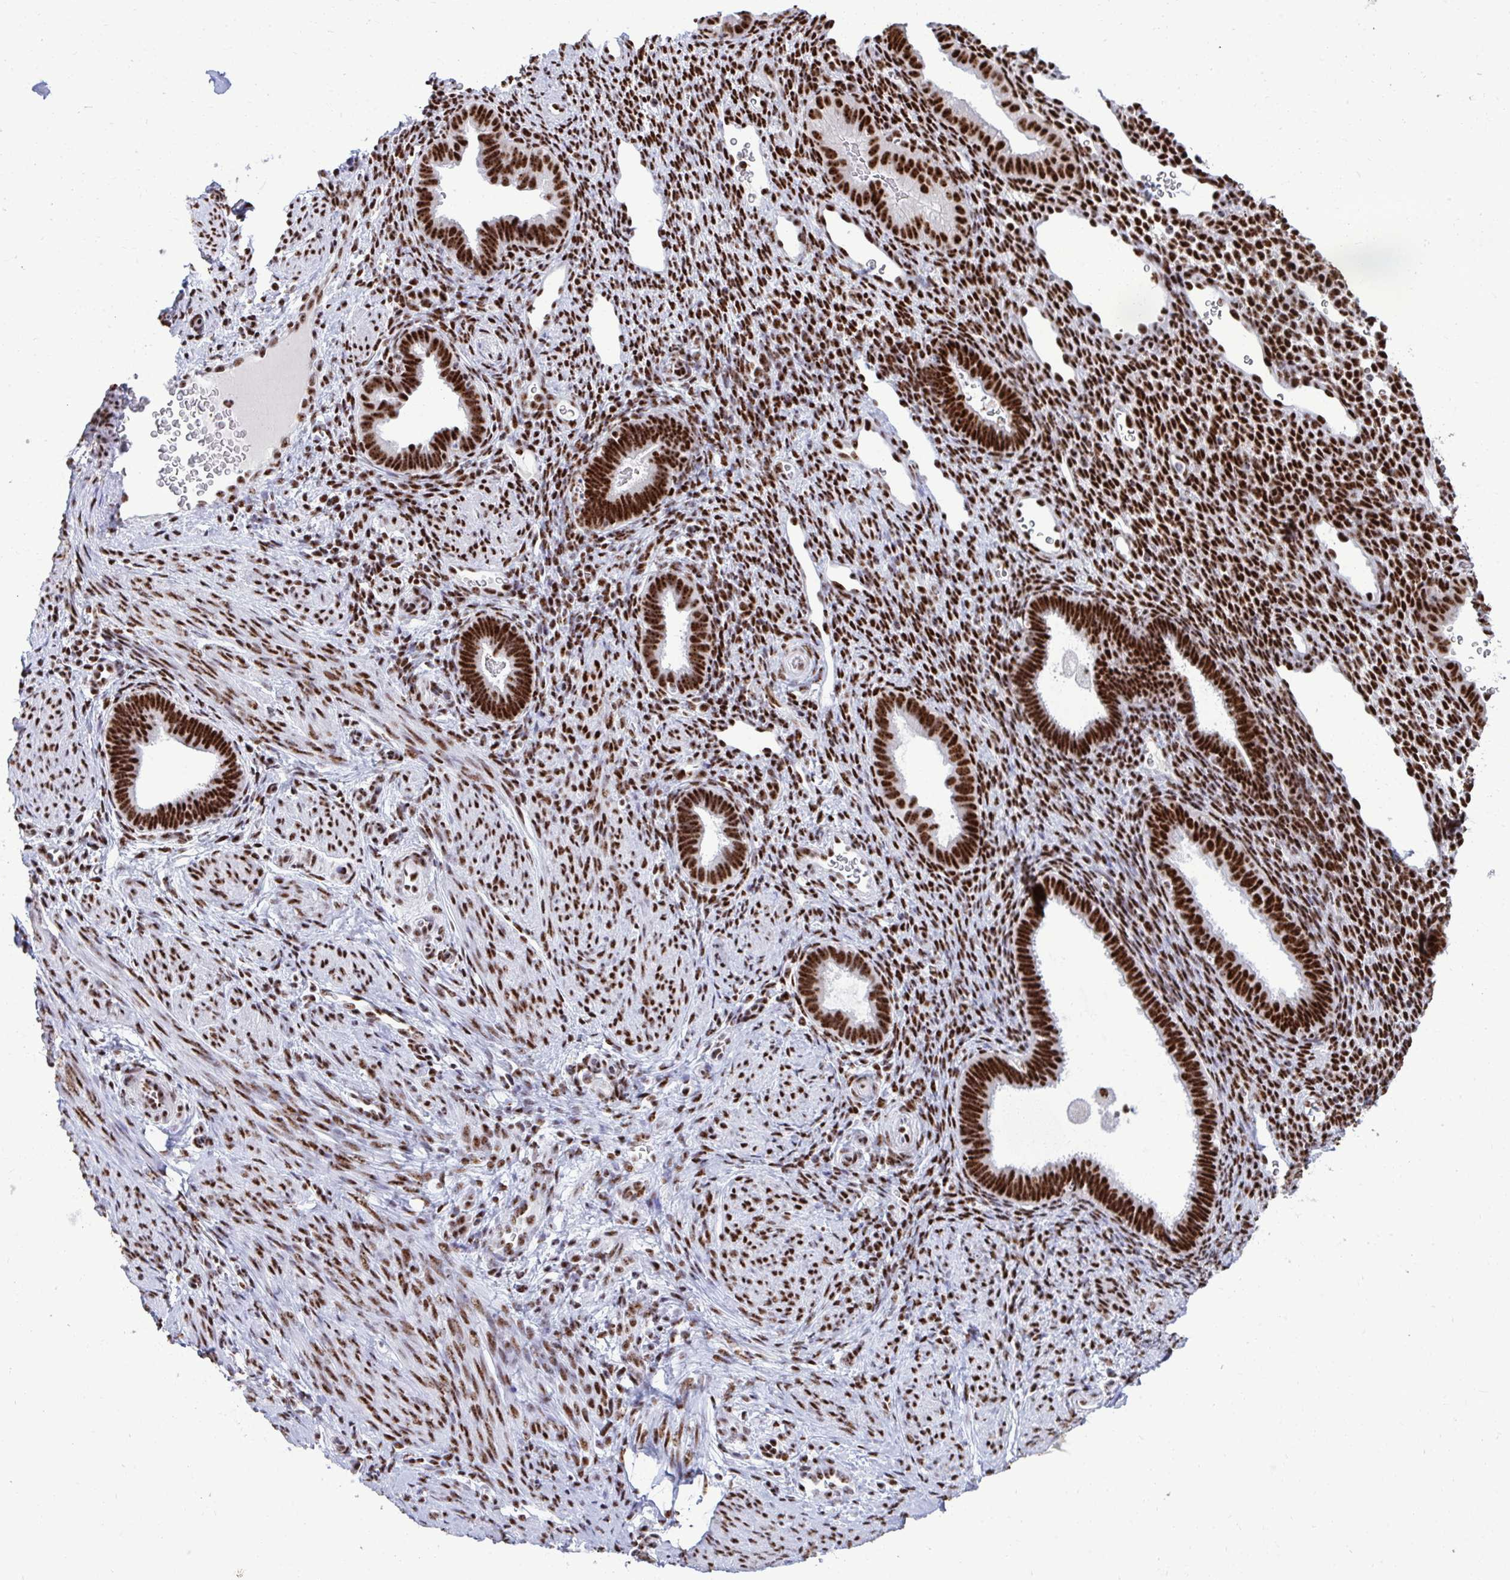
{"staining": {"intensity": "strong", "quantity": "25%-75%", "location": "nuclear"}, "tissue": "endometrium", "cell_type": "Cells in endometrial stroma", "image_type": "normal", "snomed": [{"axis": "morphology", "description": "Normal tissue, NOS"}, {"axis": "topography", "description": "Endometrium"}], "caption": "Immunohistochemical staining of unremarkable endometrium shows 25%-75% levels of strong nuclear protein staining in about 25%-75% of cells in endometrial stroma.", "gene": "PELP1", "patient": {"sex": "female", "age": 34}}